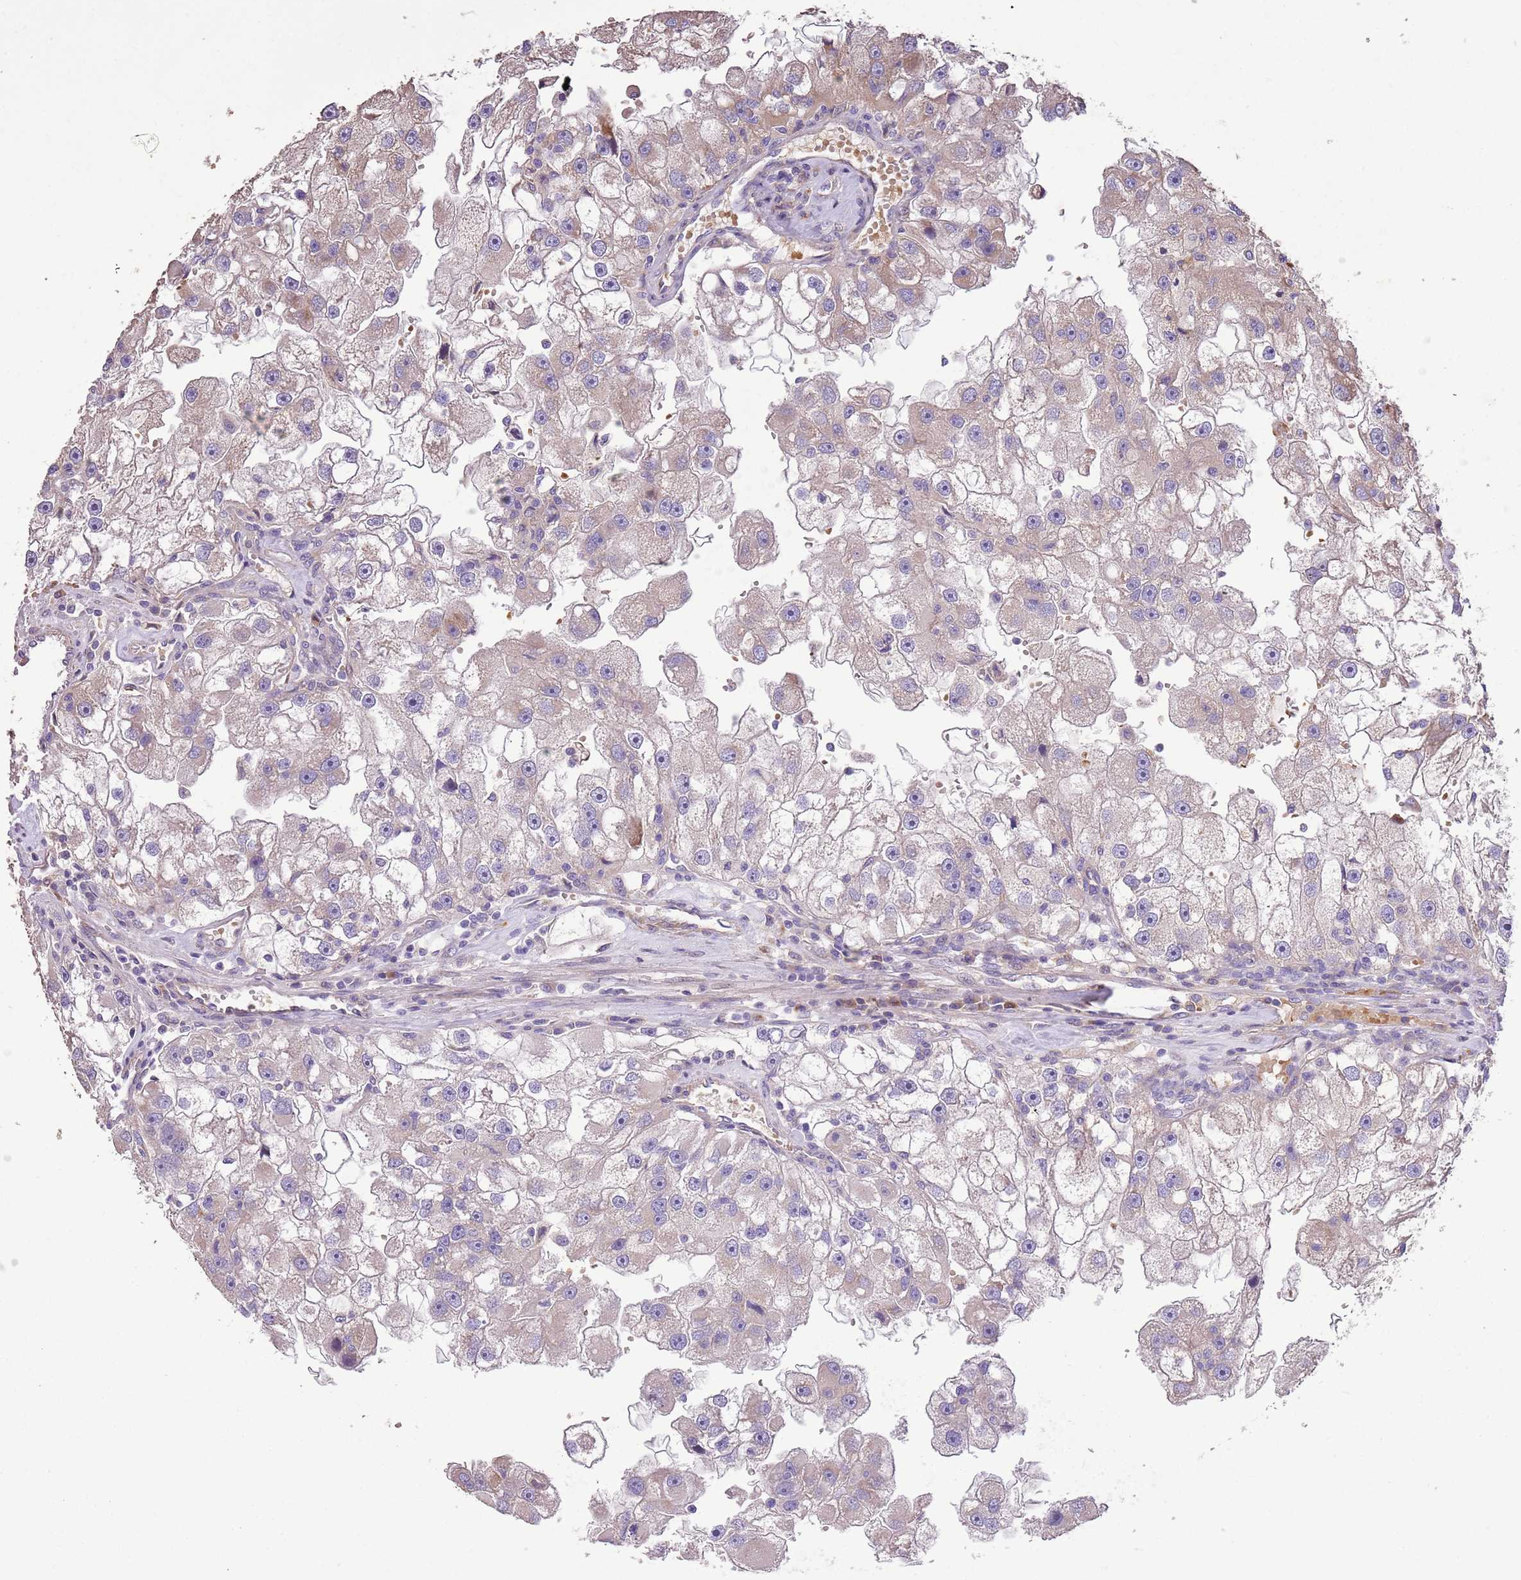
{"staining": {"intensity": "weak", "quantity": "<25%", "location": "cytoplasmic/membranous"}, "tissue": "renal cancer", "cell_type": "Tumor cells", "image_type": "cancer", "snomed": [{"axis": "morphology", "description": "Adenocarcinoma, NOS"}, {"axis": "topography", "description": "Kidney"}], "caption": "Tumor cells are negative for brown protein staining in renal adenocarcinoma.", "gene": "PIGA", "patient": {"sex": "male", "age": 63}}